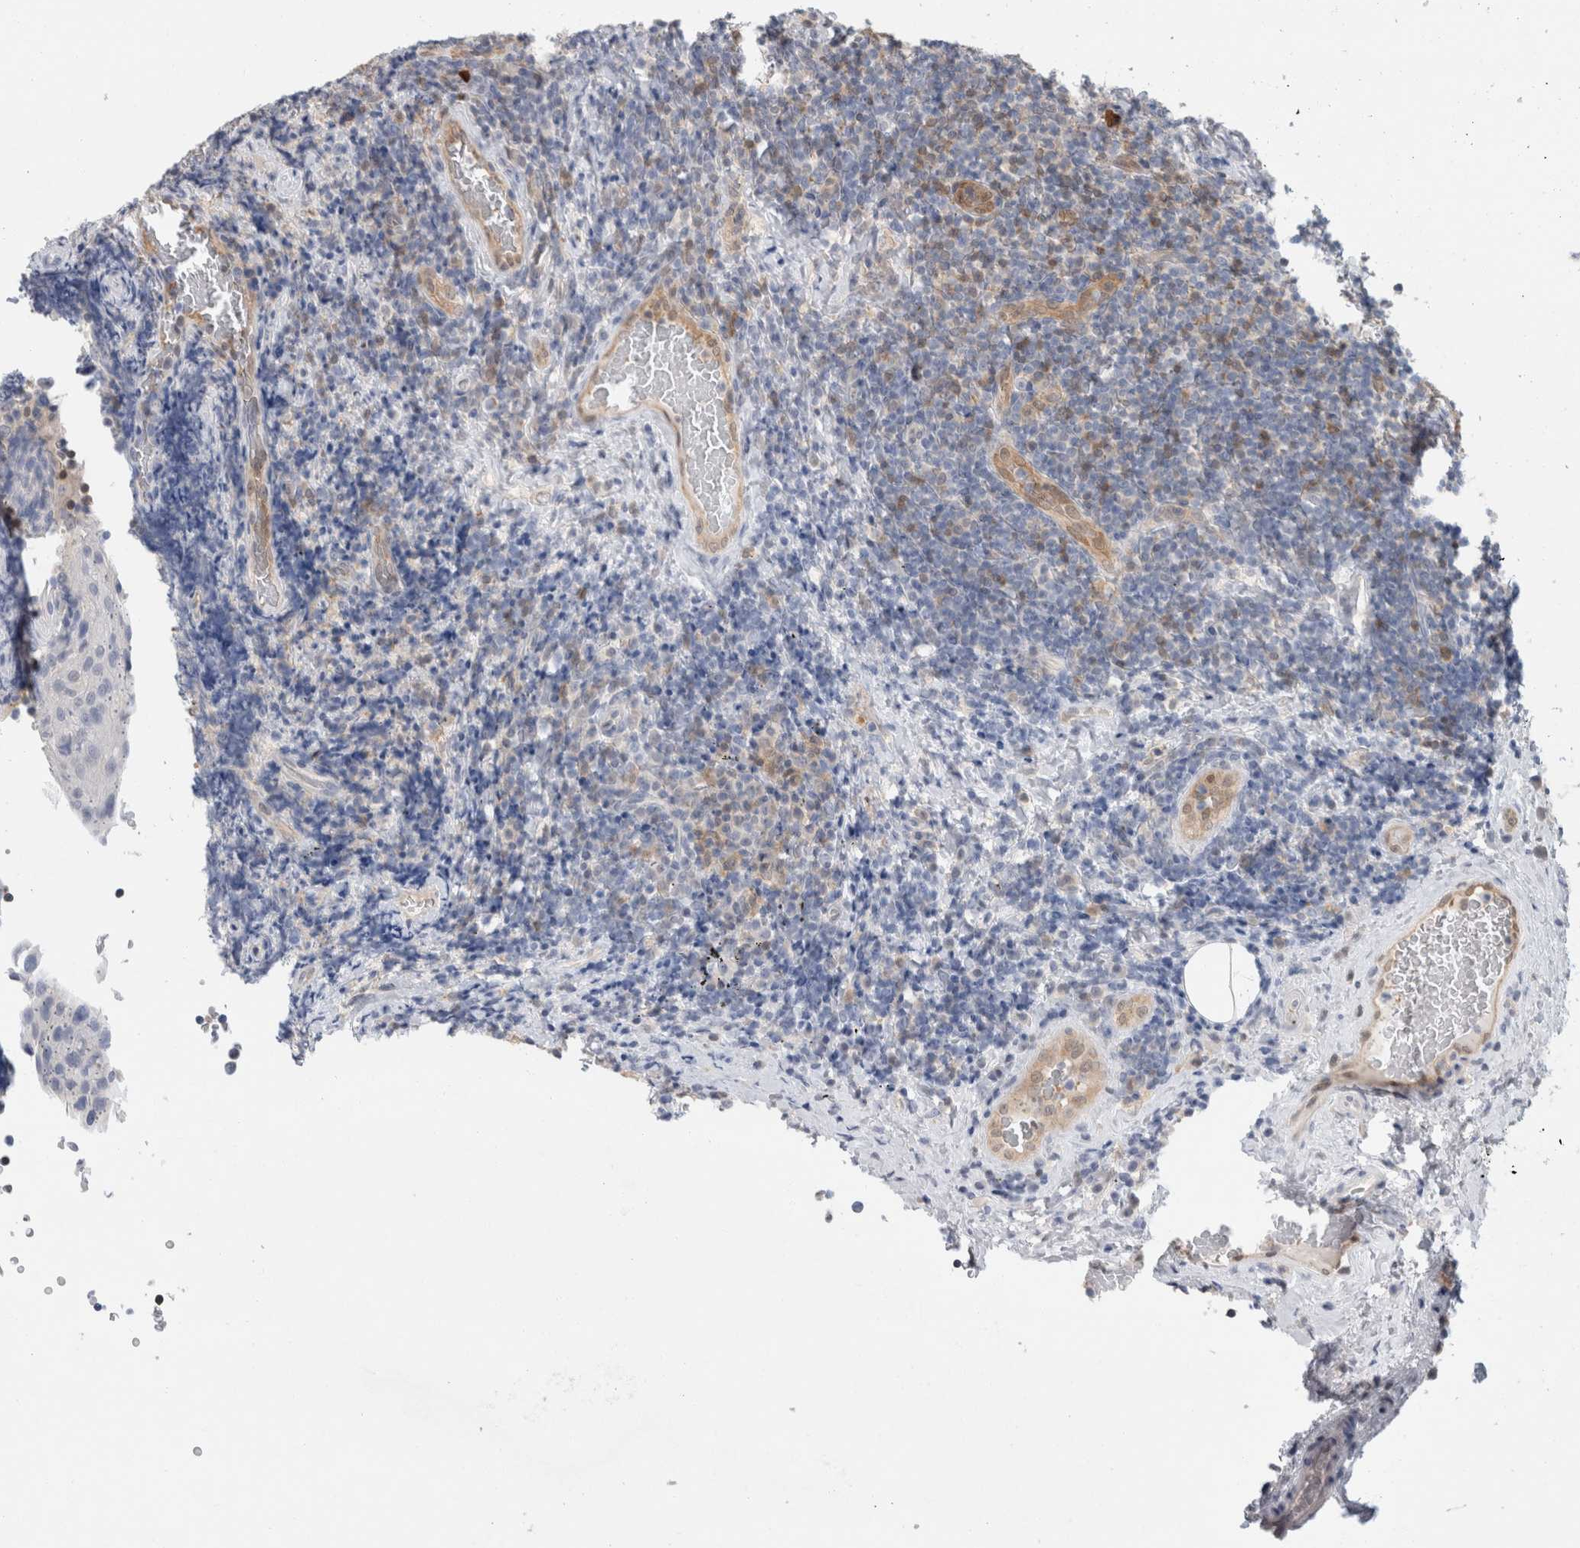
{"staining": {"intensity": "negative", "quantity": "none", "location": "none"}, "tissue": "lymphoma", "cell_type": "Tumor cells", "image_type": "cancer", "snomed": [{"axis": "morphology", "description": "Malignant lymphoma, non-Hodgkin's type, High grade"}, {"axis": "topography", "description": "Tonsil"}], "caption": "Immunohistochemistry histopathology image of neoplastic tissue: human malignant lymphoma, non-Hodgkin's type (high-grade) stained with DAB displays no significant protein positivity in tumor cells.", "gene": "CASP6", "patient": {"sex": "female", "age": 36}}